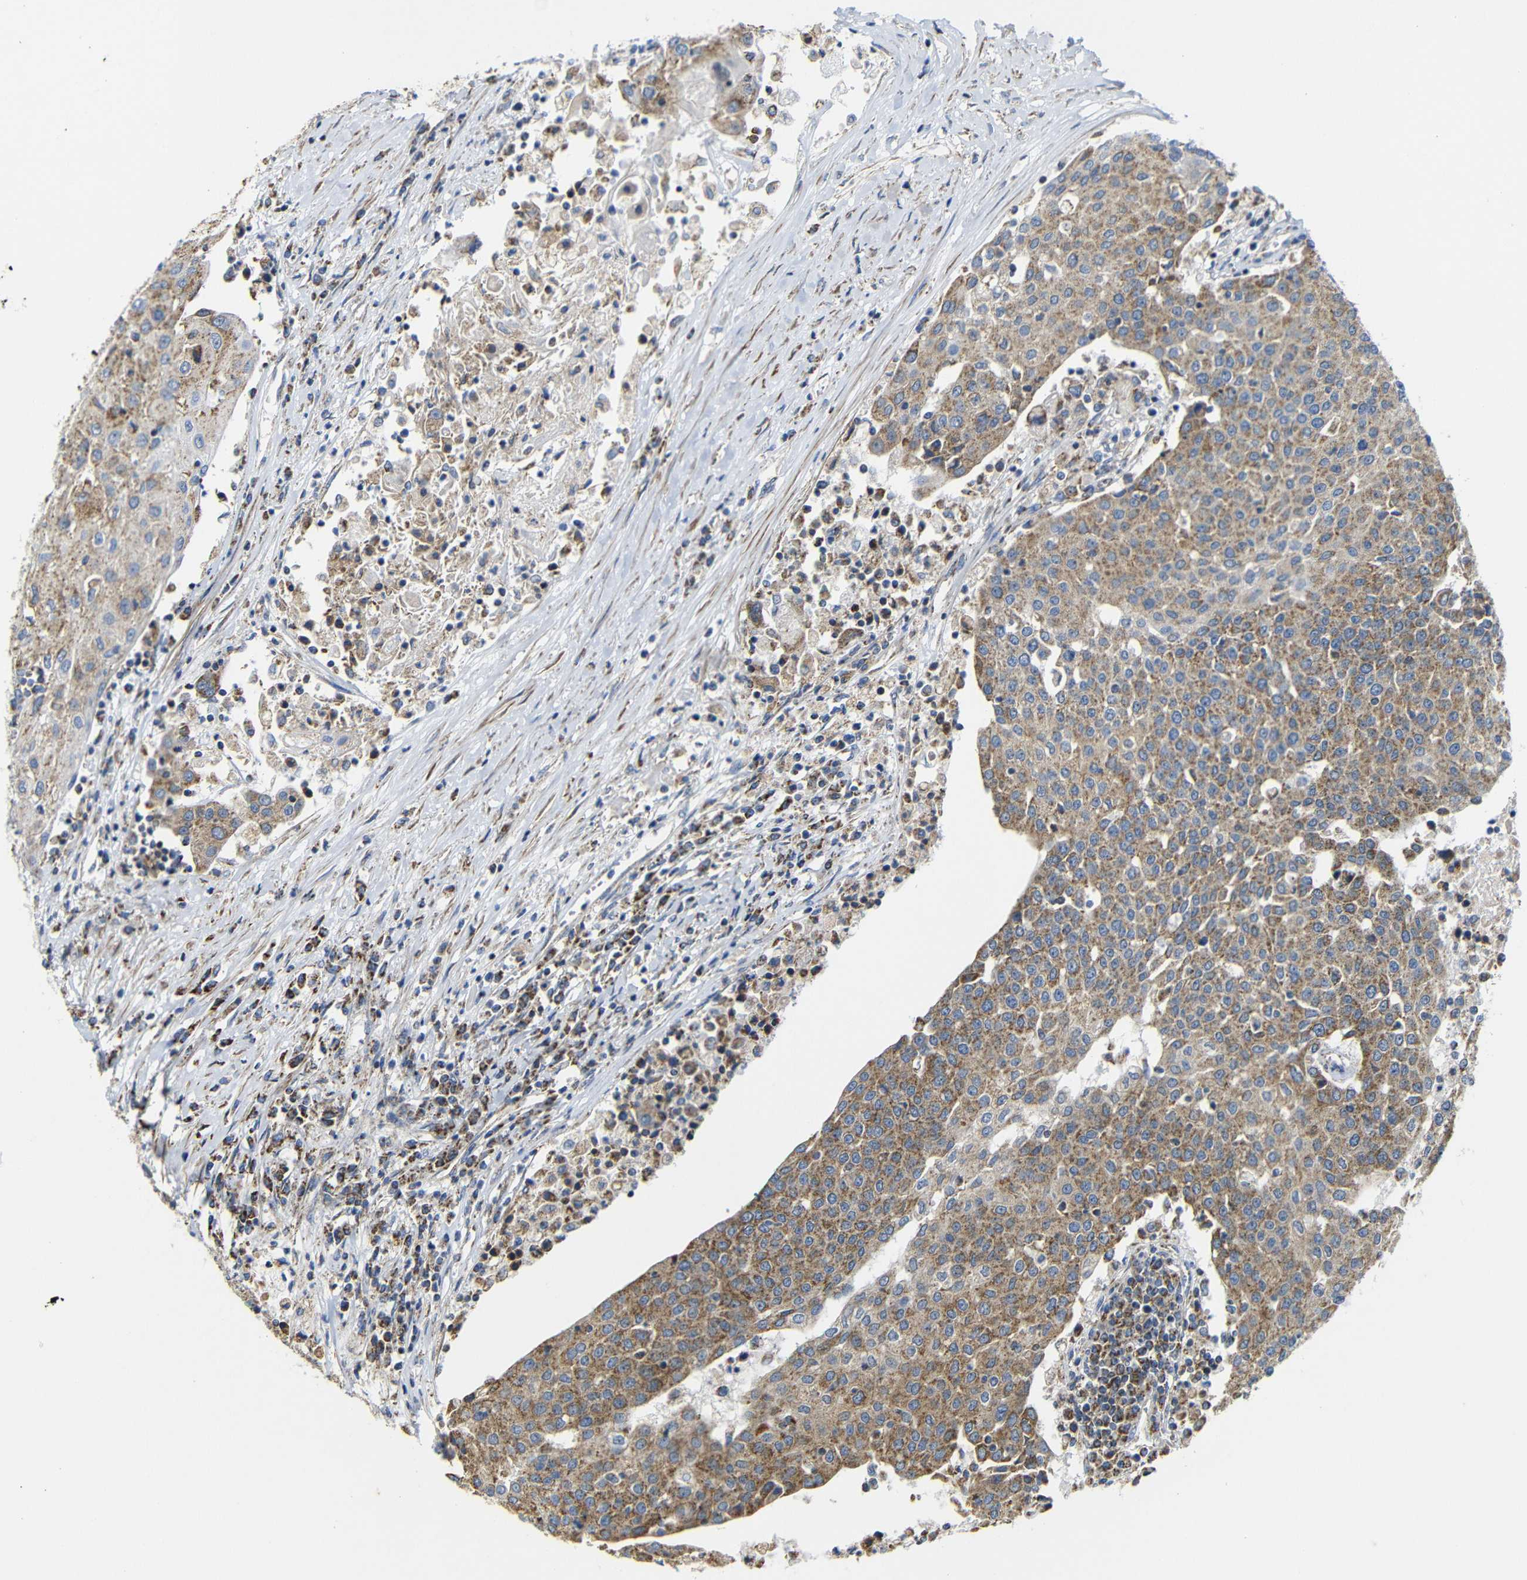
{"staining": {"intensity": "moderate", "quantity": ">75%", "location": "cytoplasmic/membranous"}, "tissue": "urothelial cancer", "cell_type": "Tumor cells", "image_type": "cancer", "snomed": [{"axis": "morphology", "description": "Urothelial carcinoma, High grade"}, {"axis": "topography", "description": "Urinary bladder"}], "caption": "High-grade urothelial carcinoma stained with a brown dye demonstrates moderate cytoplasmic/membranous positive expression in about >75% of tumor cells.", "gene": "FAM171B", "patient": {"sex": "female", "age": 85}}